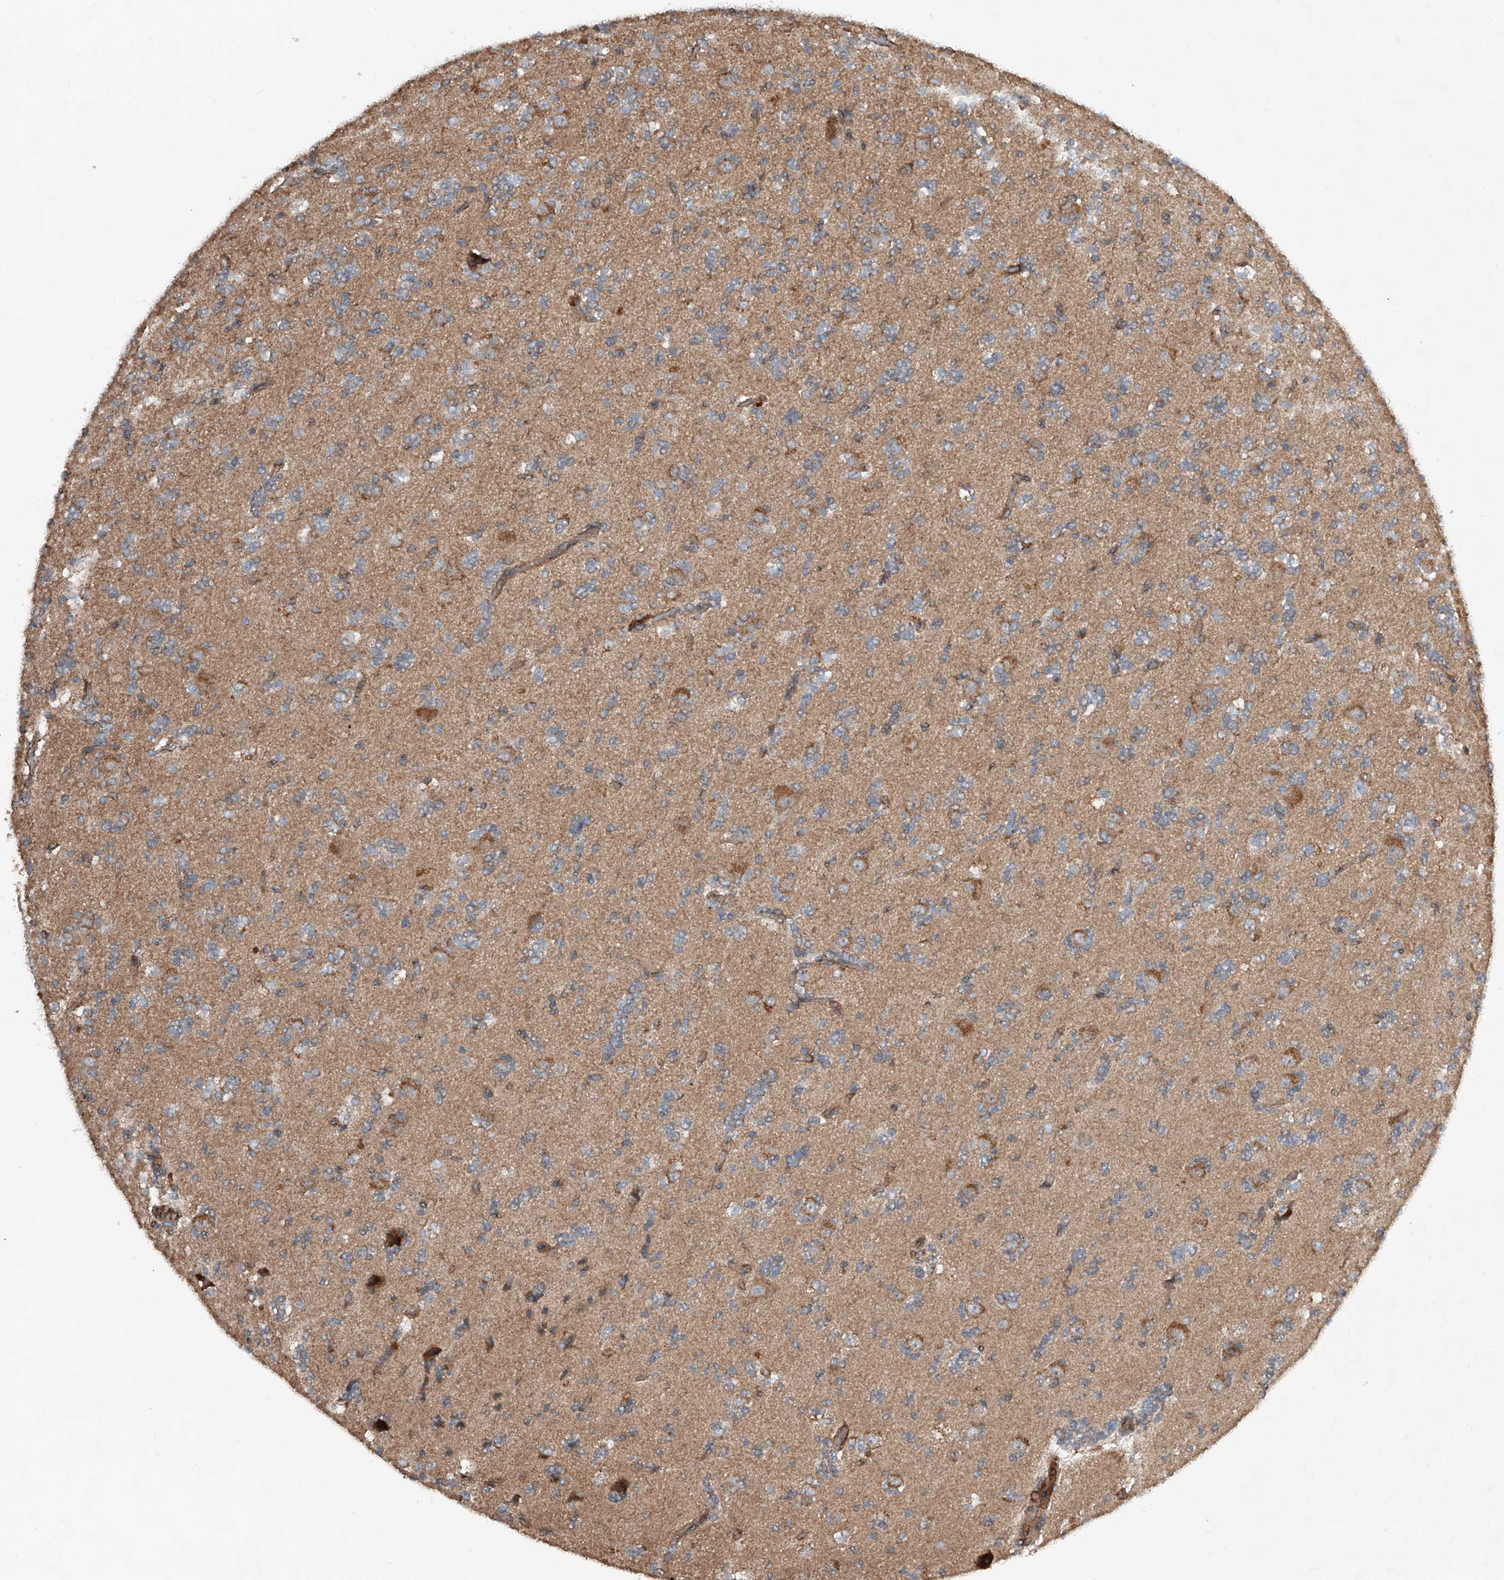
{"staining": {"intensity": "weak", "quantity": "<25%", "location": "cytoplasmic/membranous"}, "tissue": "glioma", "cell_type": "Tumor cells", "image_type": "cancer", "snomed": [{"axis": "morphology", "description": "Glioma, malignant, High grade"}, {"axis": "topography", "description": "Brain"}], "caption": "Immunohistochemical staining of human malignant glioma (high-grade) reveals no significant expression in tumor cells.", "gene": "ADAM23", "patient": {"sex": "female", "age": 62}}